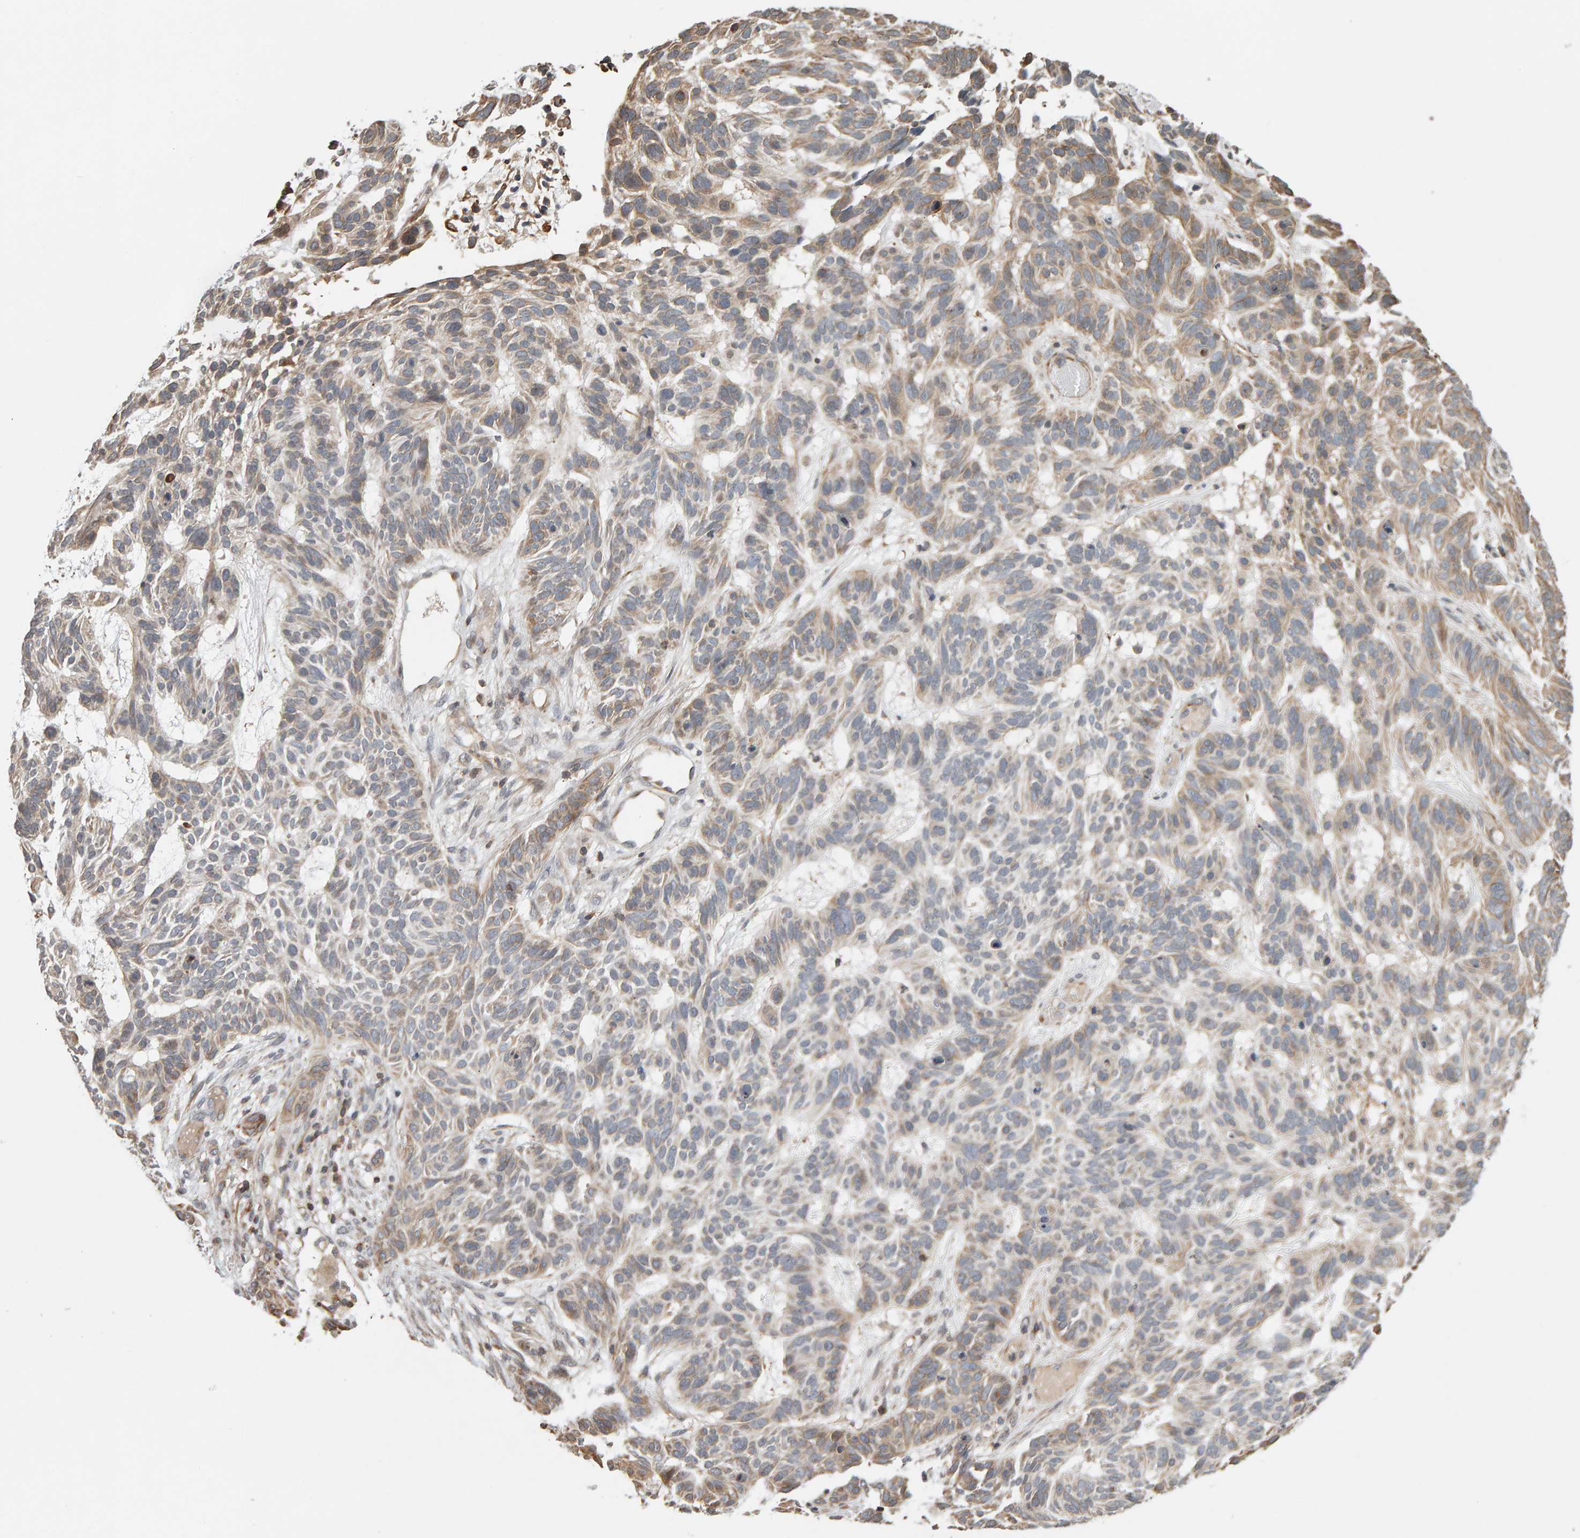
{"staining": {"intensity": "weak", "quantity": "25%-75%", "location": "cytoplasmic/membranous"}, "tissue": "skin cancer", "cell_type": "Tumor cells", "image_type": "cancer", "snomed": [{"axis": "morphology", "description": "Basal cell carcinoma"}, {"axis": "topography", "description": "Skin"}], "caption": "High-power microscopy captured an immunohistochemistry (IHC) image of skin cancer, revealing weak cytoplasmic/membranous positivity in approximately 25%-75% of tumor cells. (IHC, brightfield microscopy, high magnification).", "gene": "TEFM", "patient": {"sex": "male", "age": 85}}